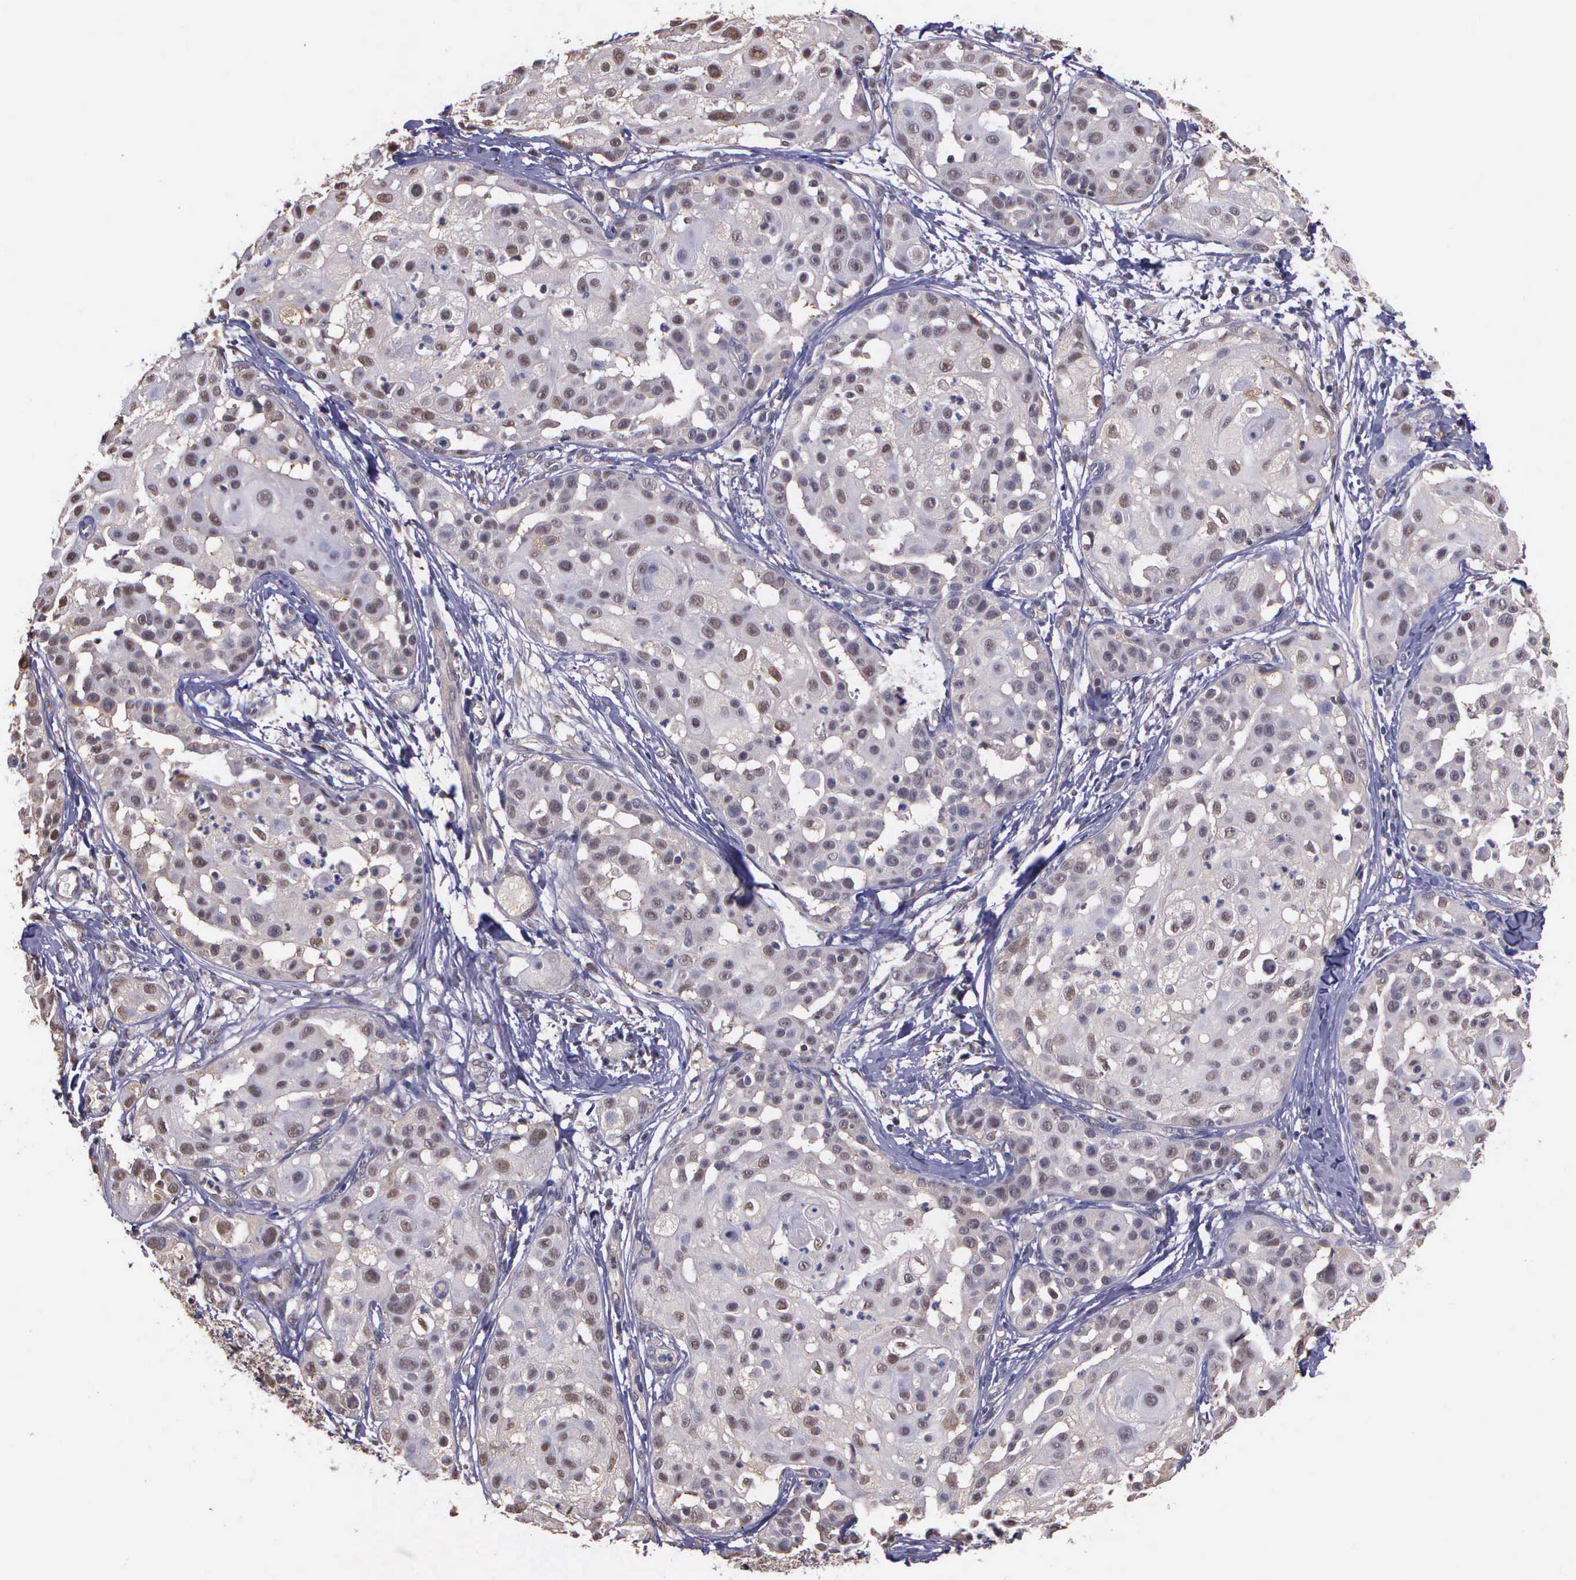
{"staining": {"intensity": "weak", "quantity": "25%-75%", "location": "cytoplasmic/membranous,nuclear"}, "tissue": "skin cancer", "cell_type": "Tumor cells", "image_type": "cancer", "snomed": [{"axis": "morphology", "description": "Squamous cell carcinoma, NOS"}, {"axis": "topography", "description": "Skin"}], "caption": "Human skin cancer stained with a brown dye demonstrates weak cytoplasmic/membranous and nuclear positive positivity in approximately 25%-75% of tumor cells.", "gene": "PSMC1", "patient": {"sex": "female", "age": 57}}